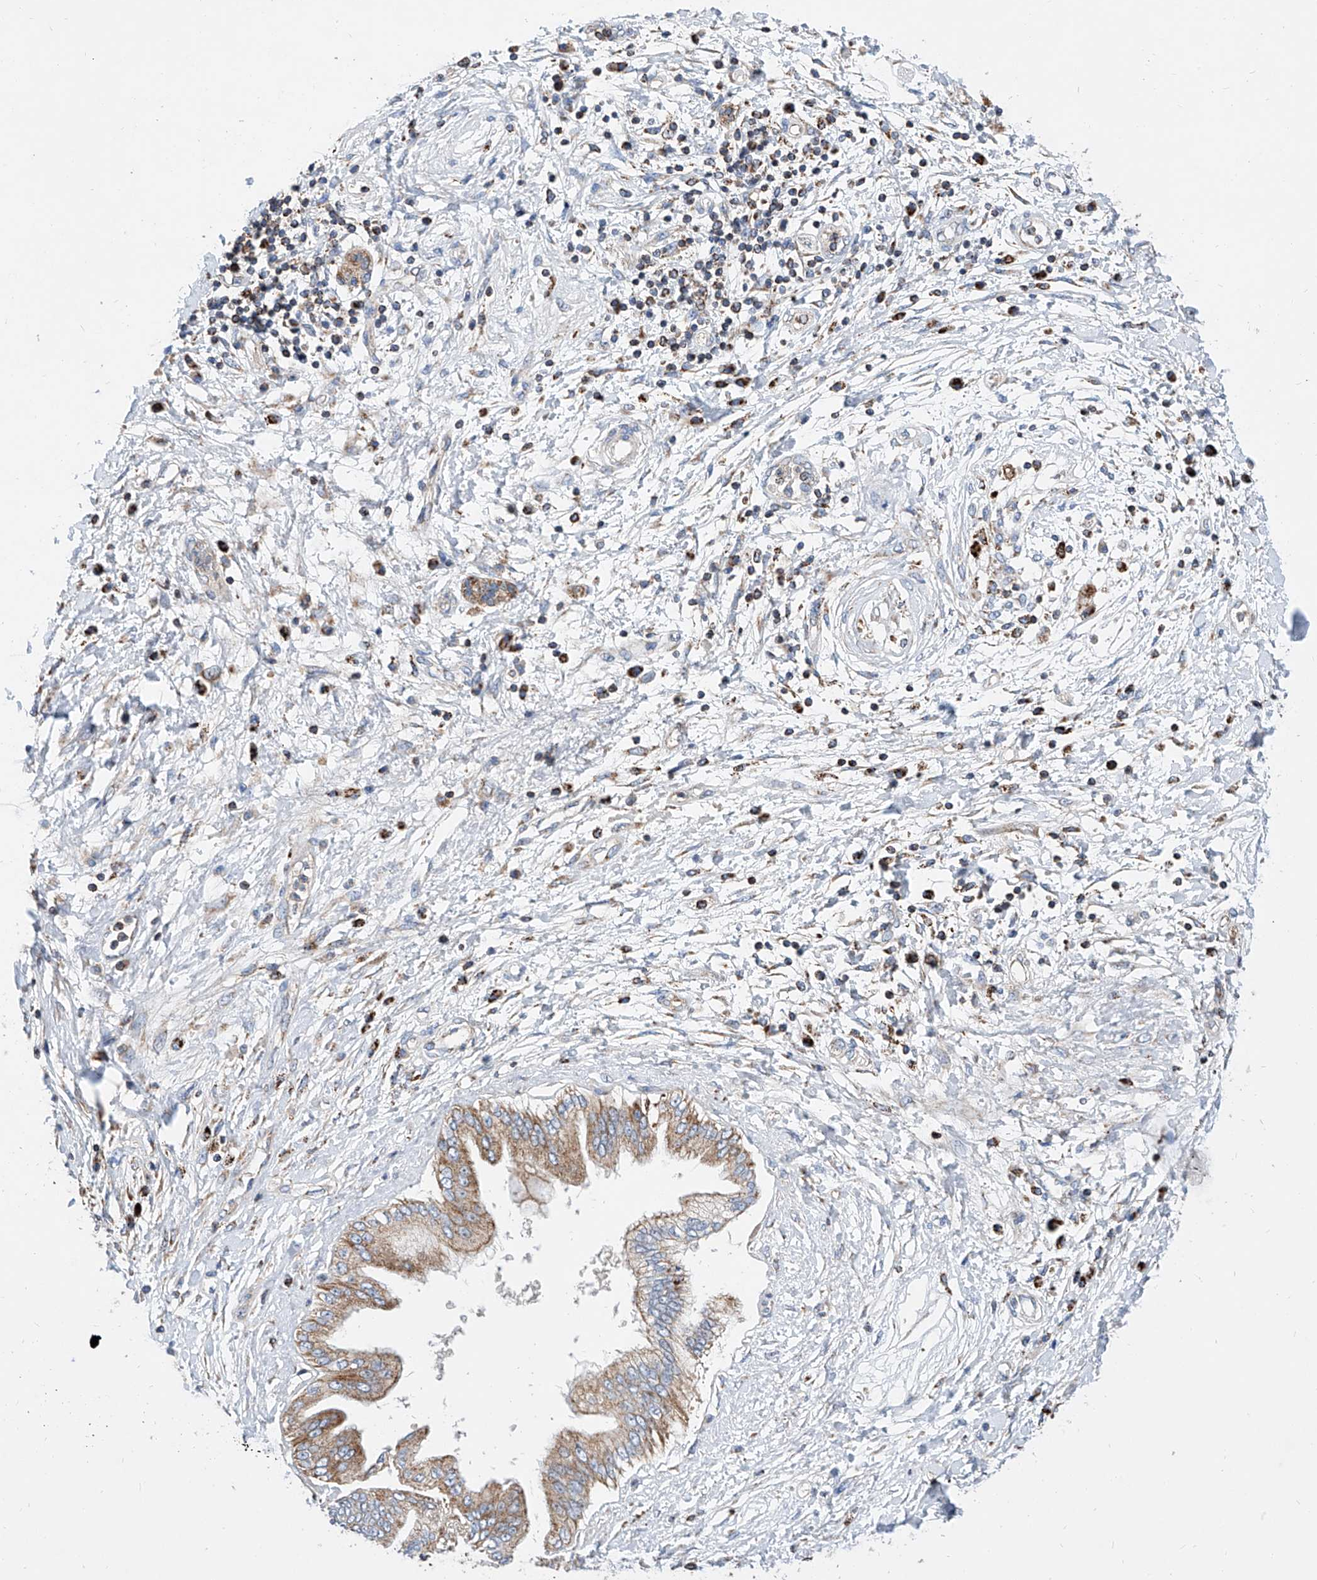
{"staining": {"intensity": "moderate", "quantity": ">75%", "location": "cytoplasmic/membranous"}, "tissue": "pancreatic cancer", "cell_type": "Tumor cells", "image_type": "cancer", "snomed": [{"axis": "morphology", "description": "Adenocarcinoma, NOS"}, {"axis": "topography", "description": "Pancreas"}], "caption": "Pancreatic cancer (adenocarcinoma) stained with DAB immunohistochemistry demonstrates medium levels of moderate cytoplasmic/membranous positivity in approximately >75% of tumor cells.", "gene": "CPNE5", "patient": {"sex": "female", "age": 56}}